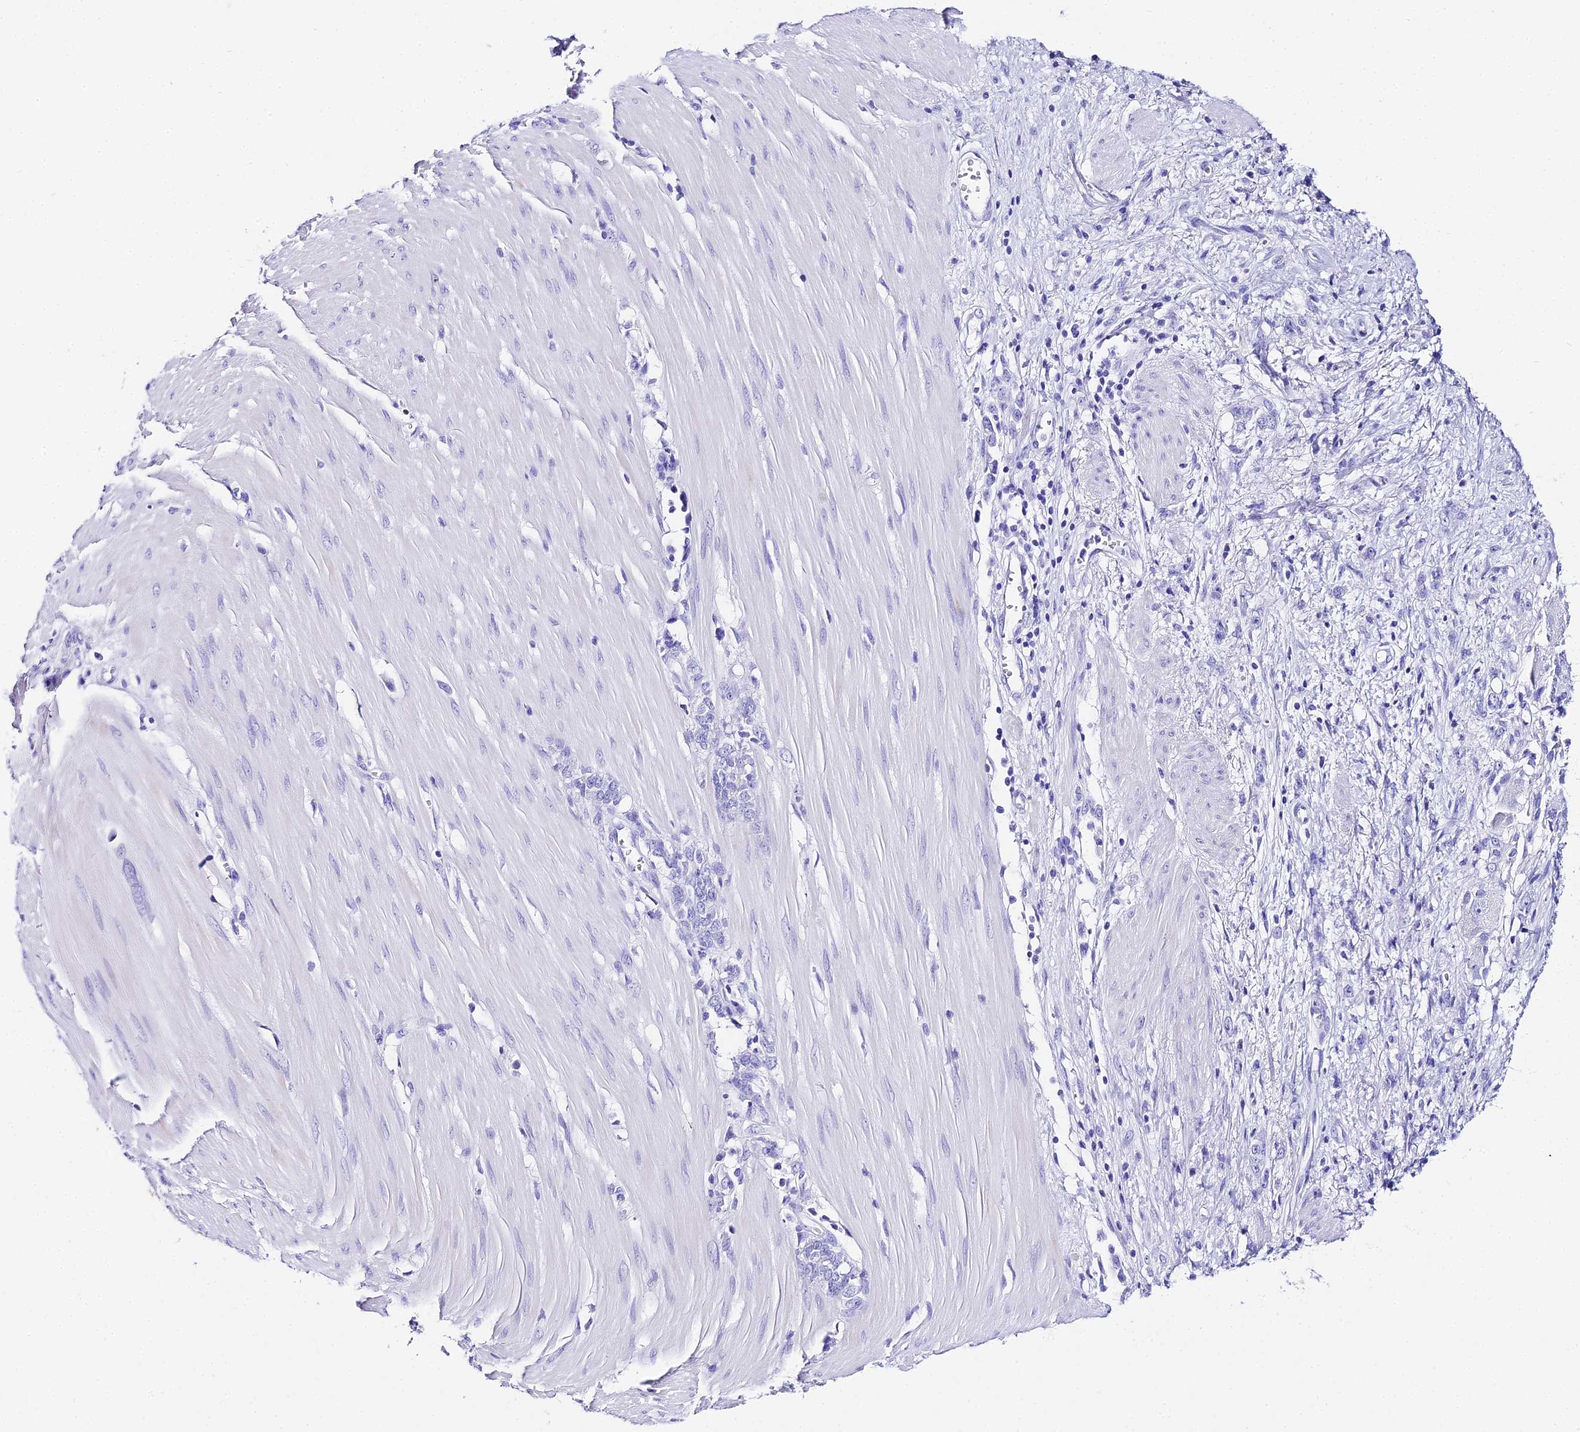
{"staining": {"intensity": "negative", "quantity": "none", "location": "none"}, "tissue": "stomach cancer", "cell_type": "Tumor cells", "image_type": "cancer", "snomed": [{"axis": "morphology", "description": "Adenocarcinoma, NOS"}, {"axis": "topography", "description": "Stomach"}], "caption": "Tumor cells are negative for protein expression in human stomach cancer.", "gene": "TRMT44", "patient": {"sex": "female", "age": 76}}